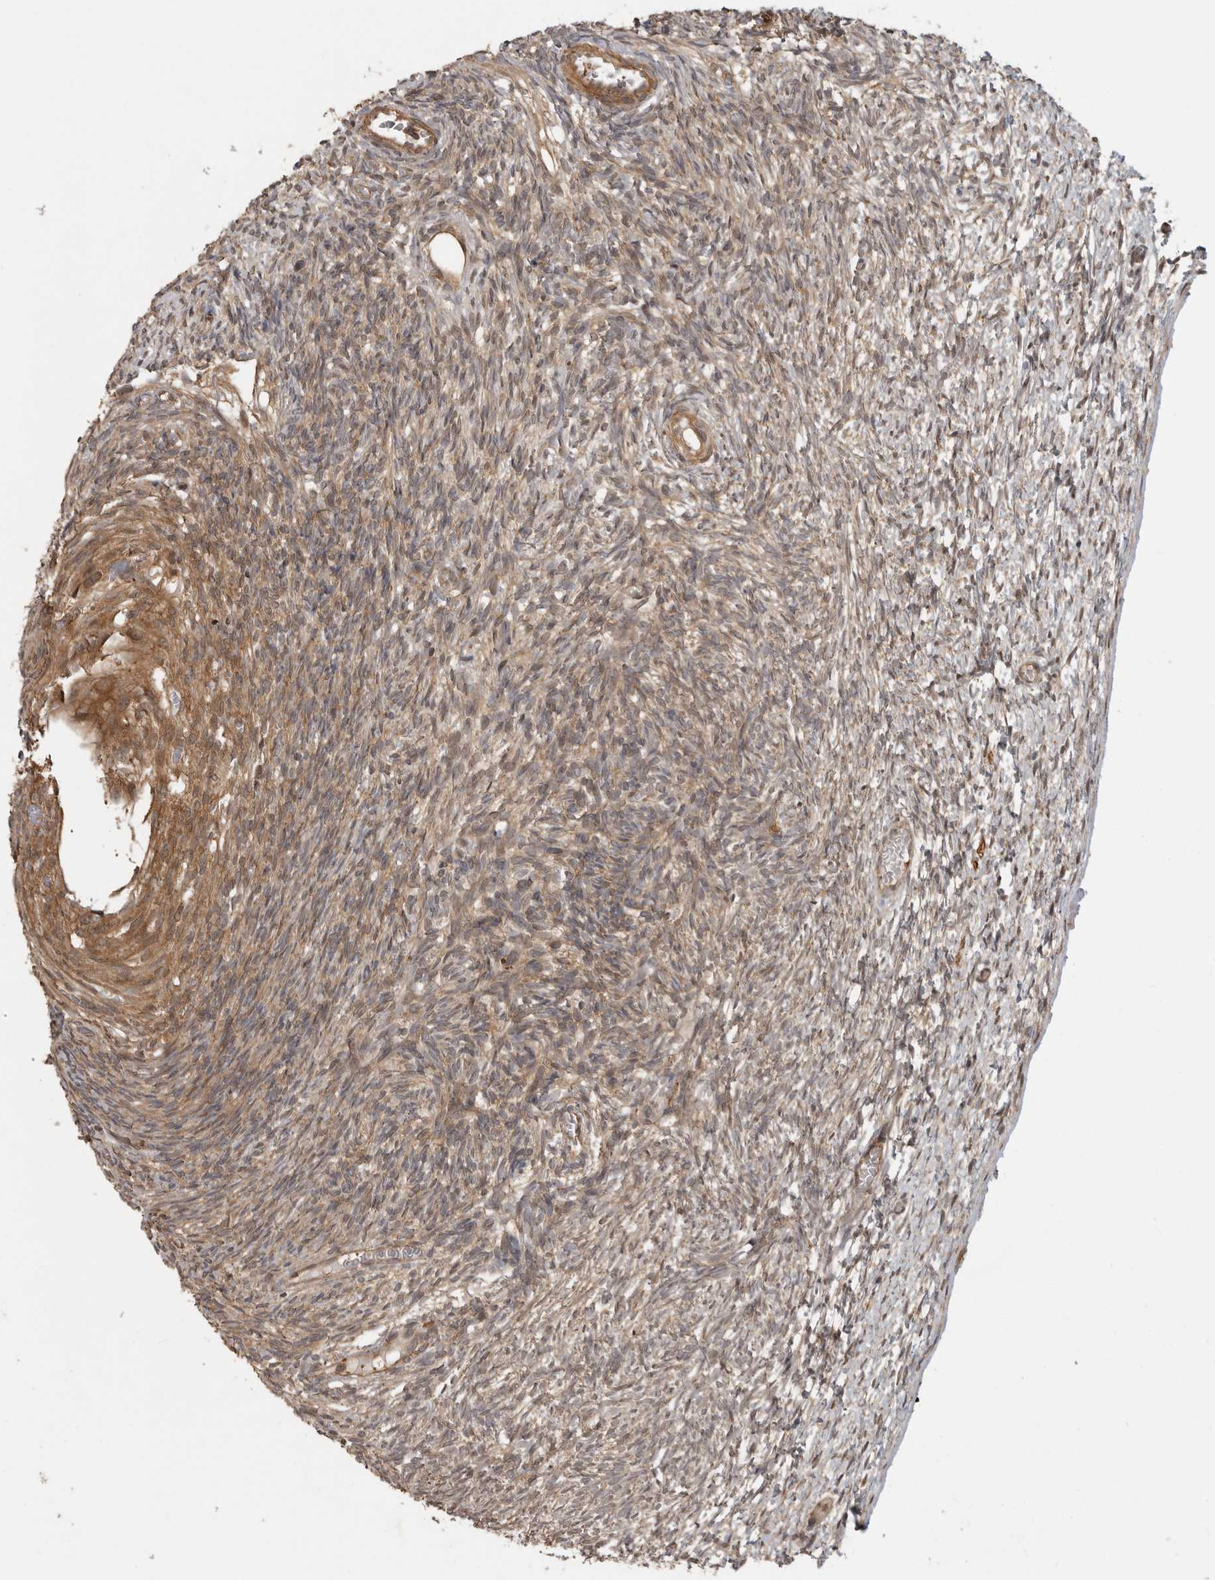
{"staining": {"intensity": "moderate", "quantity": ">75%", "location": "cytoplasmic/membranous"}, "tissue": "ovary", "cell_type": "Follicle cells", "image_type": "normal", "snomed": [{"axis": "morphology", "description": "Normal tissue, NOS"}, {"axis": "topography", "description": "Ovary"}], "caption": "A histopathology image of human ovary stained for a protein shows moderate cytoplasmic/membranous brown staining in follicle cells.", "gene": "ERN1", "patient": {"sex": "female", "age": 34}}